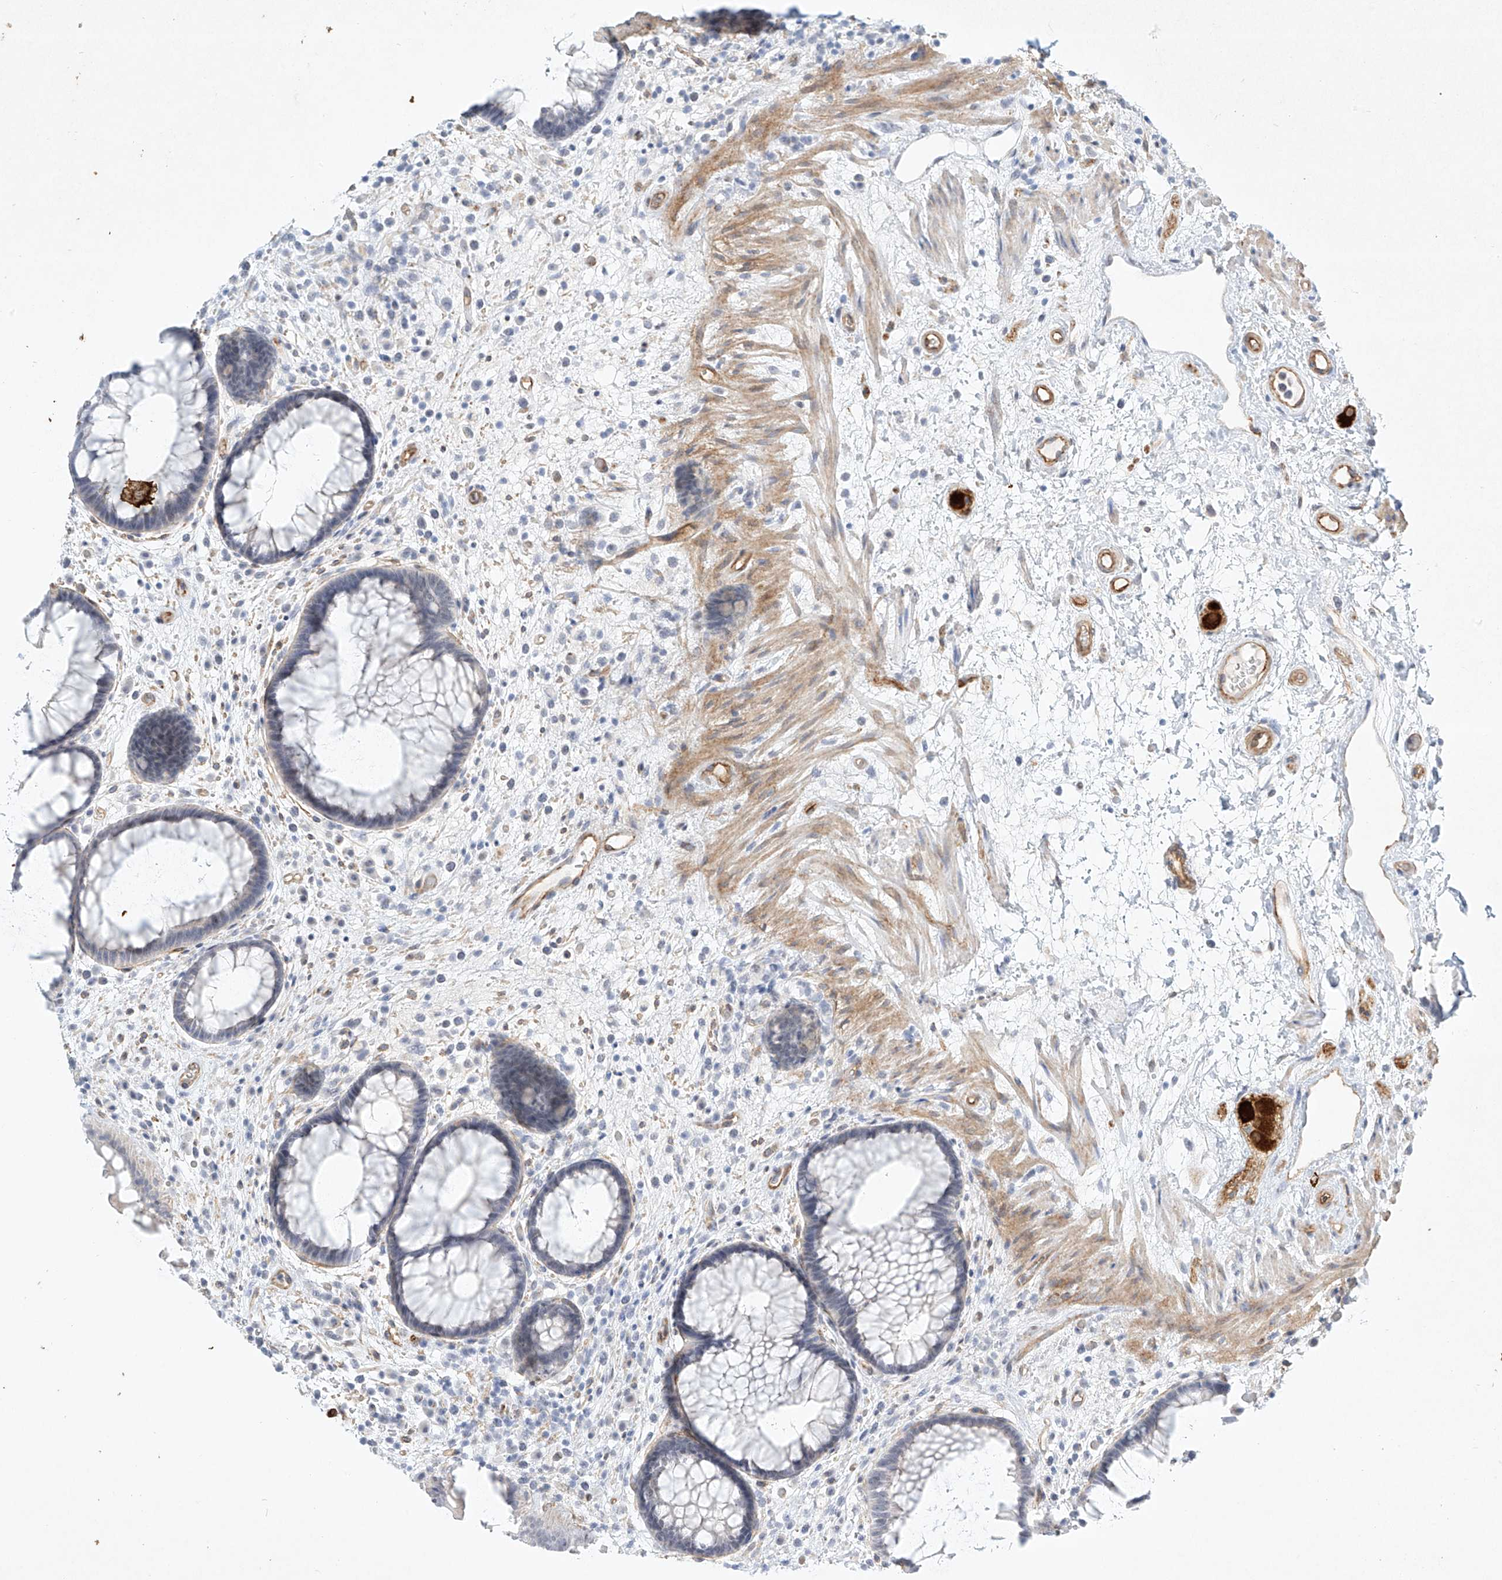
{"staining": {"intensity": "negative", "quantity": "none", "location": "none"}, "tissue": "rectum", "cell_type": "Glandular cells", "image_type": "normal", "snomed": [{"axis": "morphology", "description": "Normal tissue, NOS"}, {"axis": "topography", "description": "Rectum"}], "caption": "A micrograph of rectum stained for a protein reveals no brown staining in glandular cells. (DAB (3,3'-diaminobenzidine) immunohistochemistry (IHC) with hematoxylin counter stain).", "gene": "REEP2", "patient": {"sex": "male", "age": 51}}